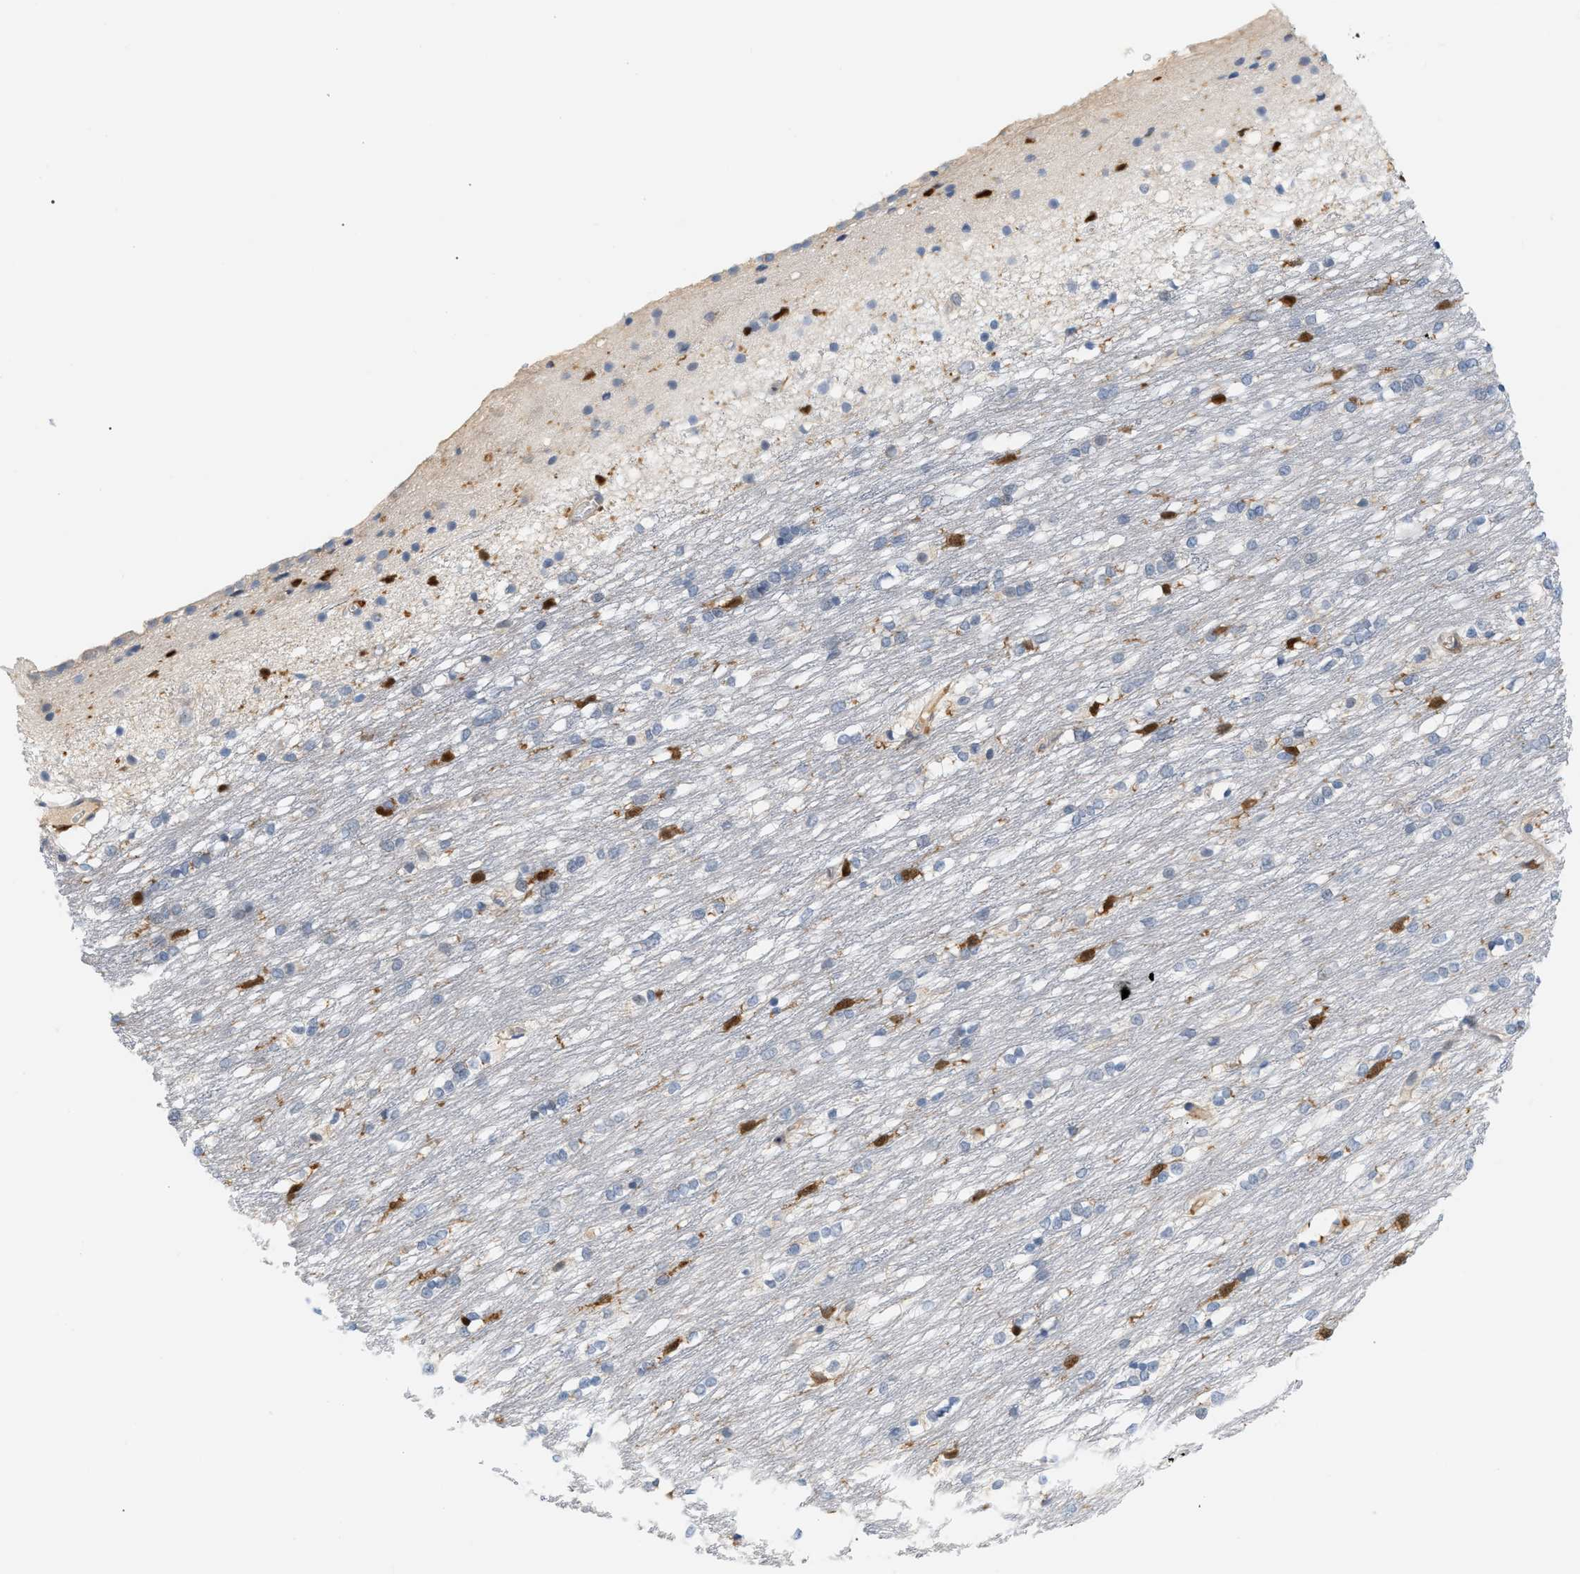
{"staining": {"intensity": "strong", "quantity": "<25%", "location": "nuclear"}, "tissue": "caudate", "cell_type": "Glial cells", "image_type": "normal", "snomed": [{"axis": "morphology", "description": "Normal tissue, NOS"}, {"axis": "topography", "description": "Lateral ventricle wall"}], "caption": "Immunohistochemical staining of benign caudate reveals medium levels of strong nuclear staining in about <25% of glial cells. (DAB IHC with brightfield microscopy, high magnification).", "gene": "PYCARD", "patient": {"sex": "female", "age": 19}}